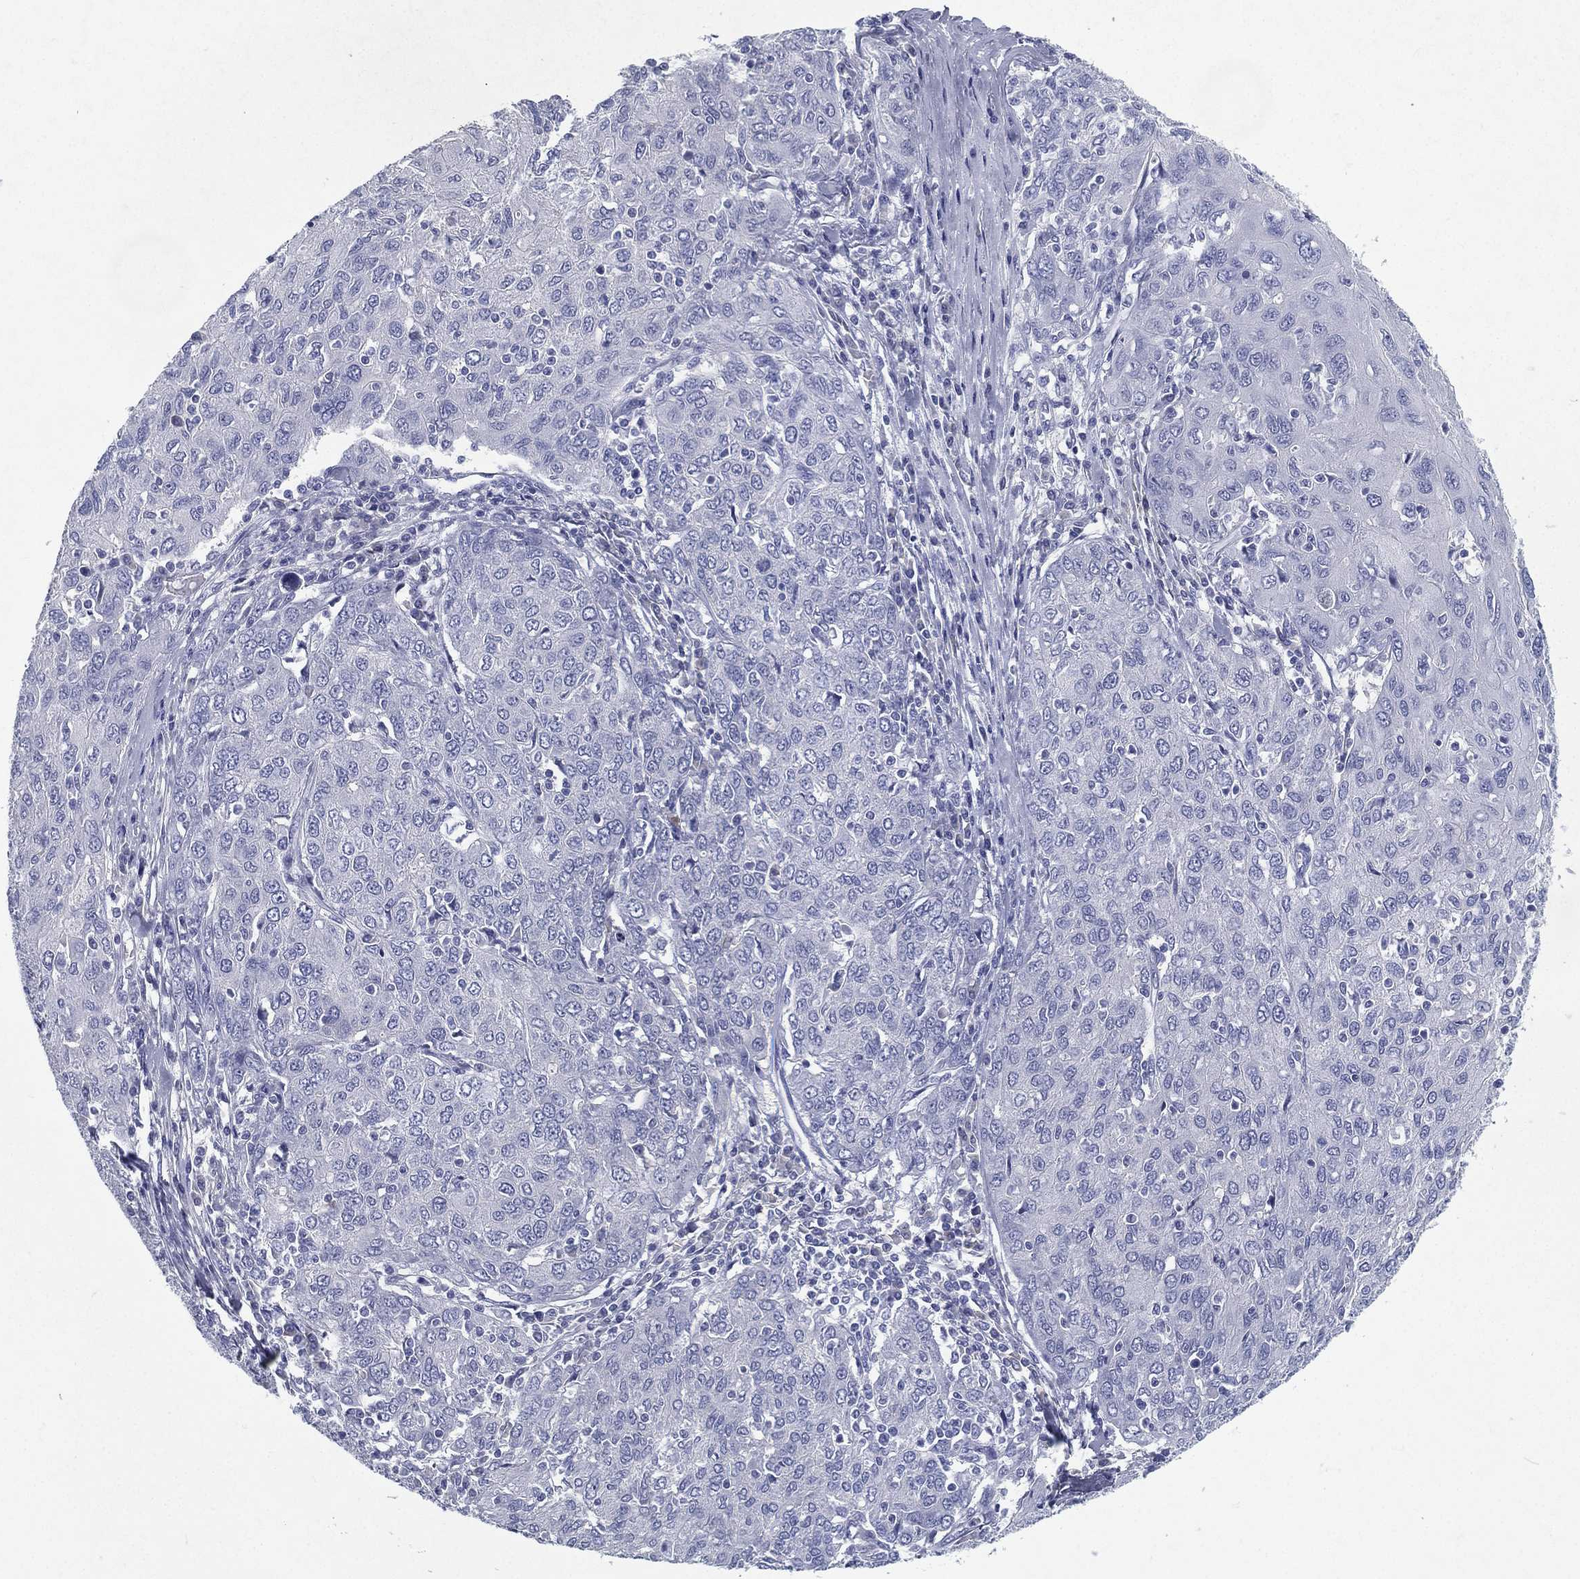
{"staining": {"intensity": "negative", "quantity": "none", "location": "none"}, "tissue": "ovarian cancer", "cell_type": "Tumor cells", "image_type": "cancer", "snomed": [{"axis": "morphology", "description": "Carcinoma, endometroid"}, {"axis": "topography", "description": "Ovary"}], "caption": "High power microscopy micrograph of an immunohistochemistry photomicrograph of ovarian cancer (endometroid carcinoma), revealing no significant staining in tumor cells.", "gene": "RGS13", "patient": {"sex": "female", "age": 50}}